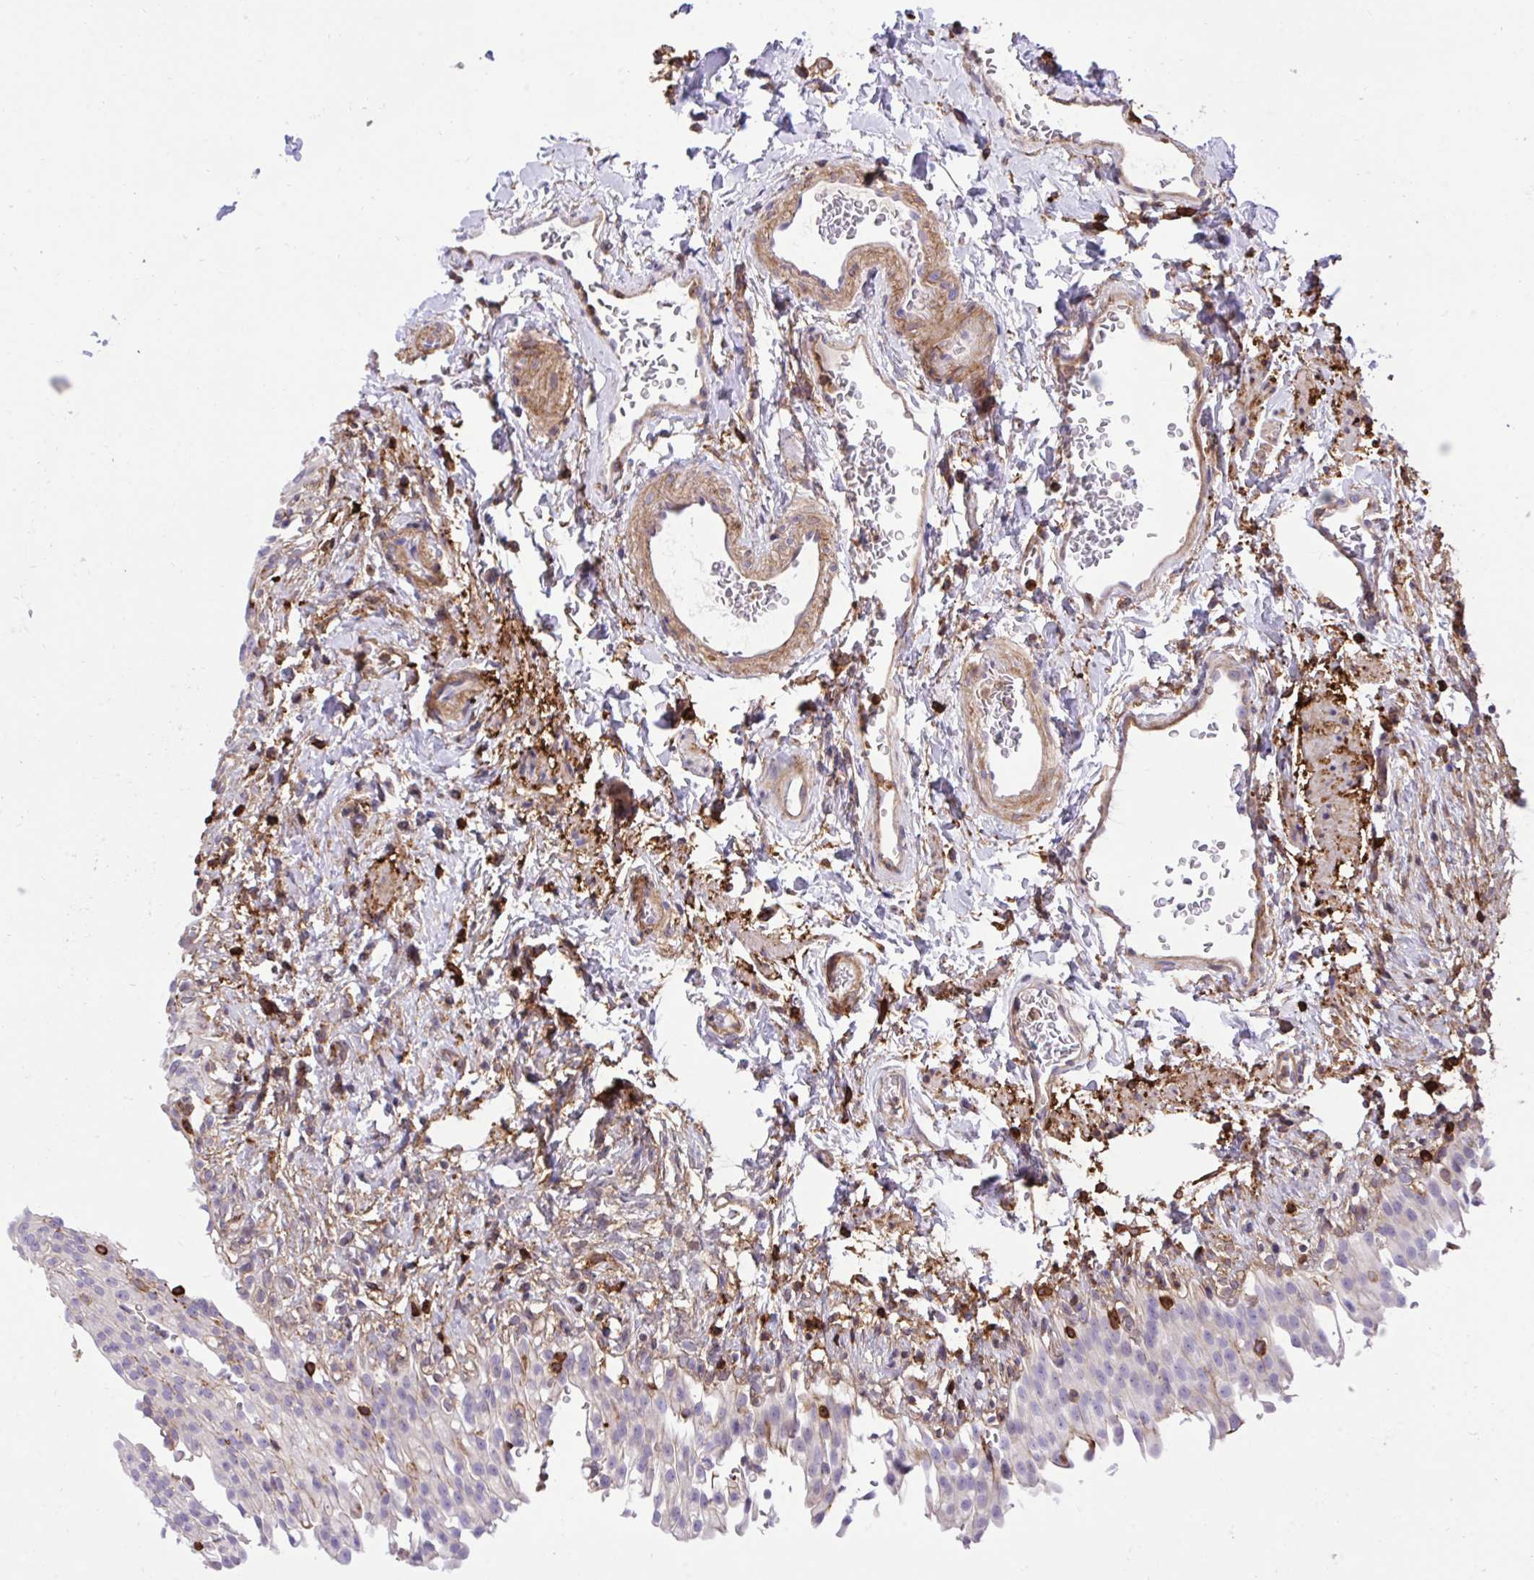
{"staining": {"intensity": "moderate", "quantity": "<25%", "location": "cytoplasmic/membranous"}, "tissue": "urinary bladder", "cell_type": "Urothelial cells", "image_type": "normal", "snomed": [{"axis": "morphology", "description": "Normal tissue, NOS"}, {"axis": "topography", "description": "Urinary bladder"}, {"axis": "topography", "description": "Peripheral nerve tissue"}], "caption": "Urothelial cells exhibit low levels of moderate cytoplasmic/membranous positivity in approximately <25% of cells in normal human urinary bladder. (DAB IHC, brown staining for protein, blue staining for nuclei).", "gene": "ERI1", "patient": {"sex": "female", "age": 60}}